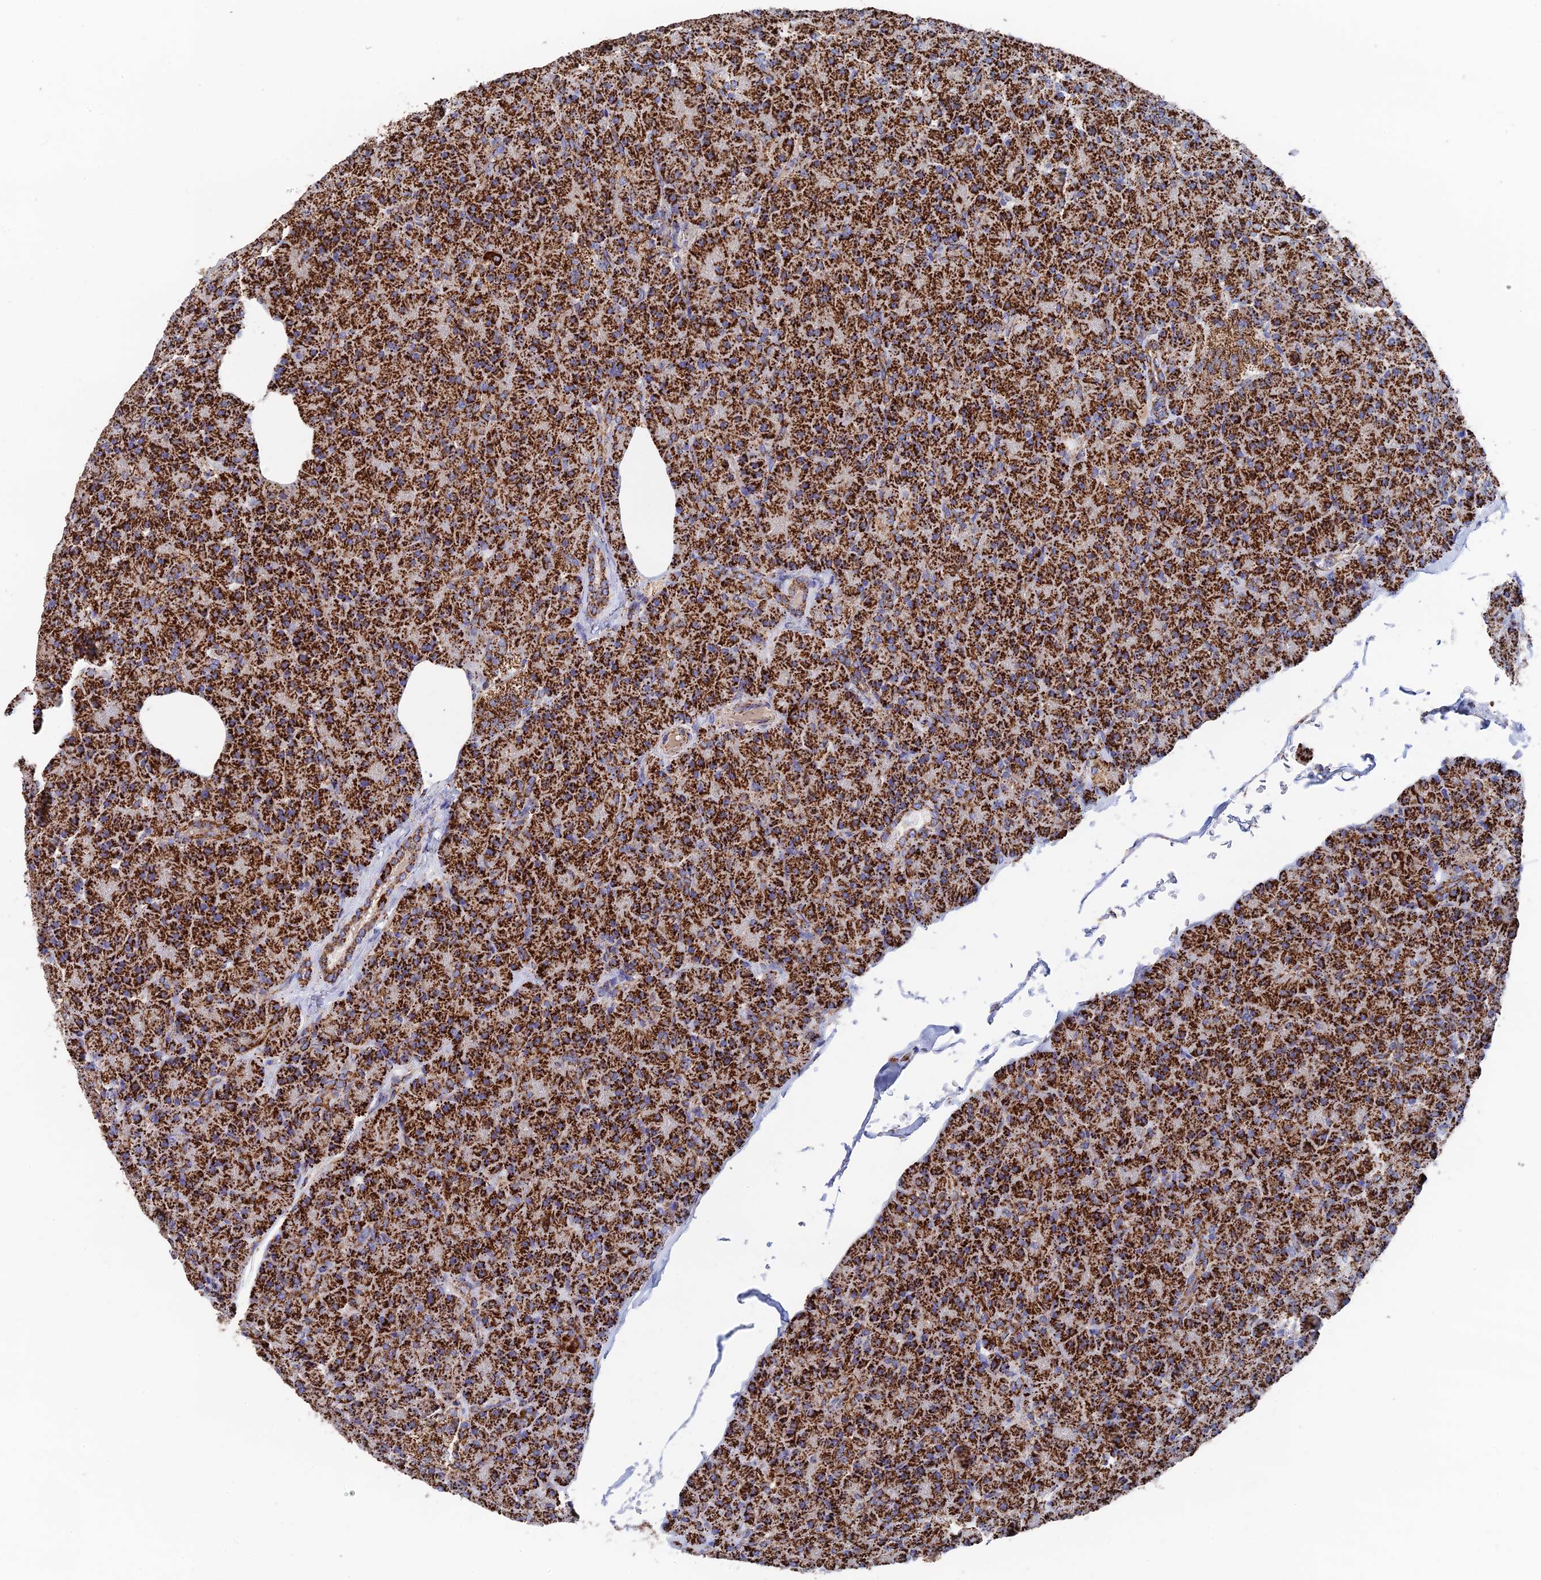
{"staining": {"intensity": "strong", "quantity": ">75%", "location": "cytoplasmic/membranous"}, "tissue": "pancreas", "cell_type": "Exocrine glandular cells", "image_type": "normal", "snomed": [{"axis": "morphology", "description": "Normal tissue, NOS"}, {"axis": "topography", "description": "Pancreas"}], "caption": "DAB (3,3'-diaminobenzidine) immunohistochemical staining of benign pancreas displays strong cytoplasmic/membranous protein staining in about >75% of exocrine glandular cells.", "gene": "HAUS8", "patient": {"sex": "female", "age": 43}}